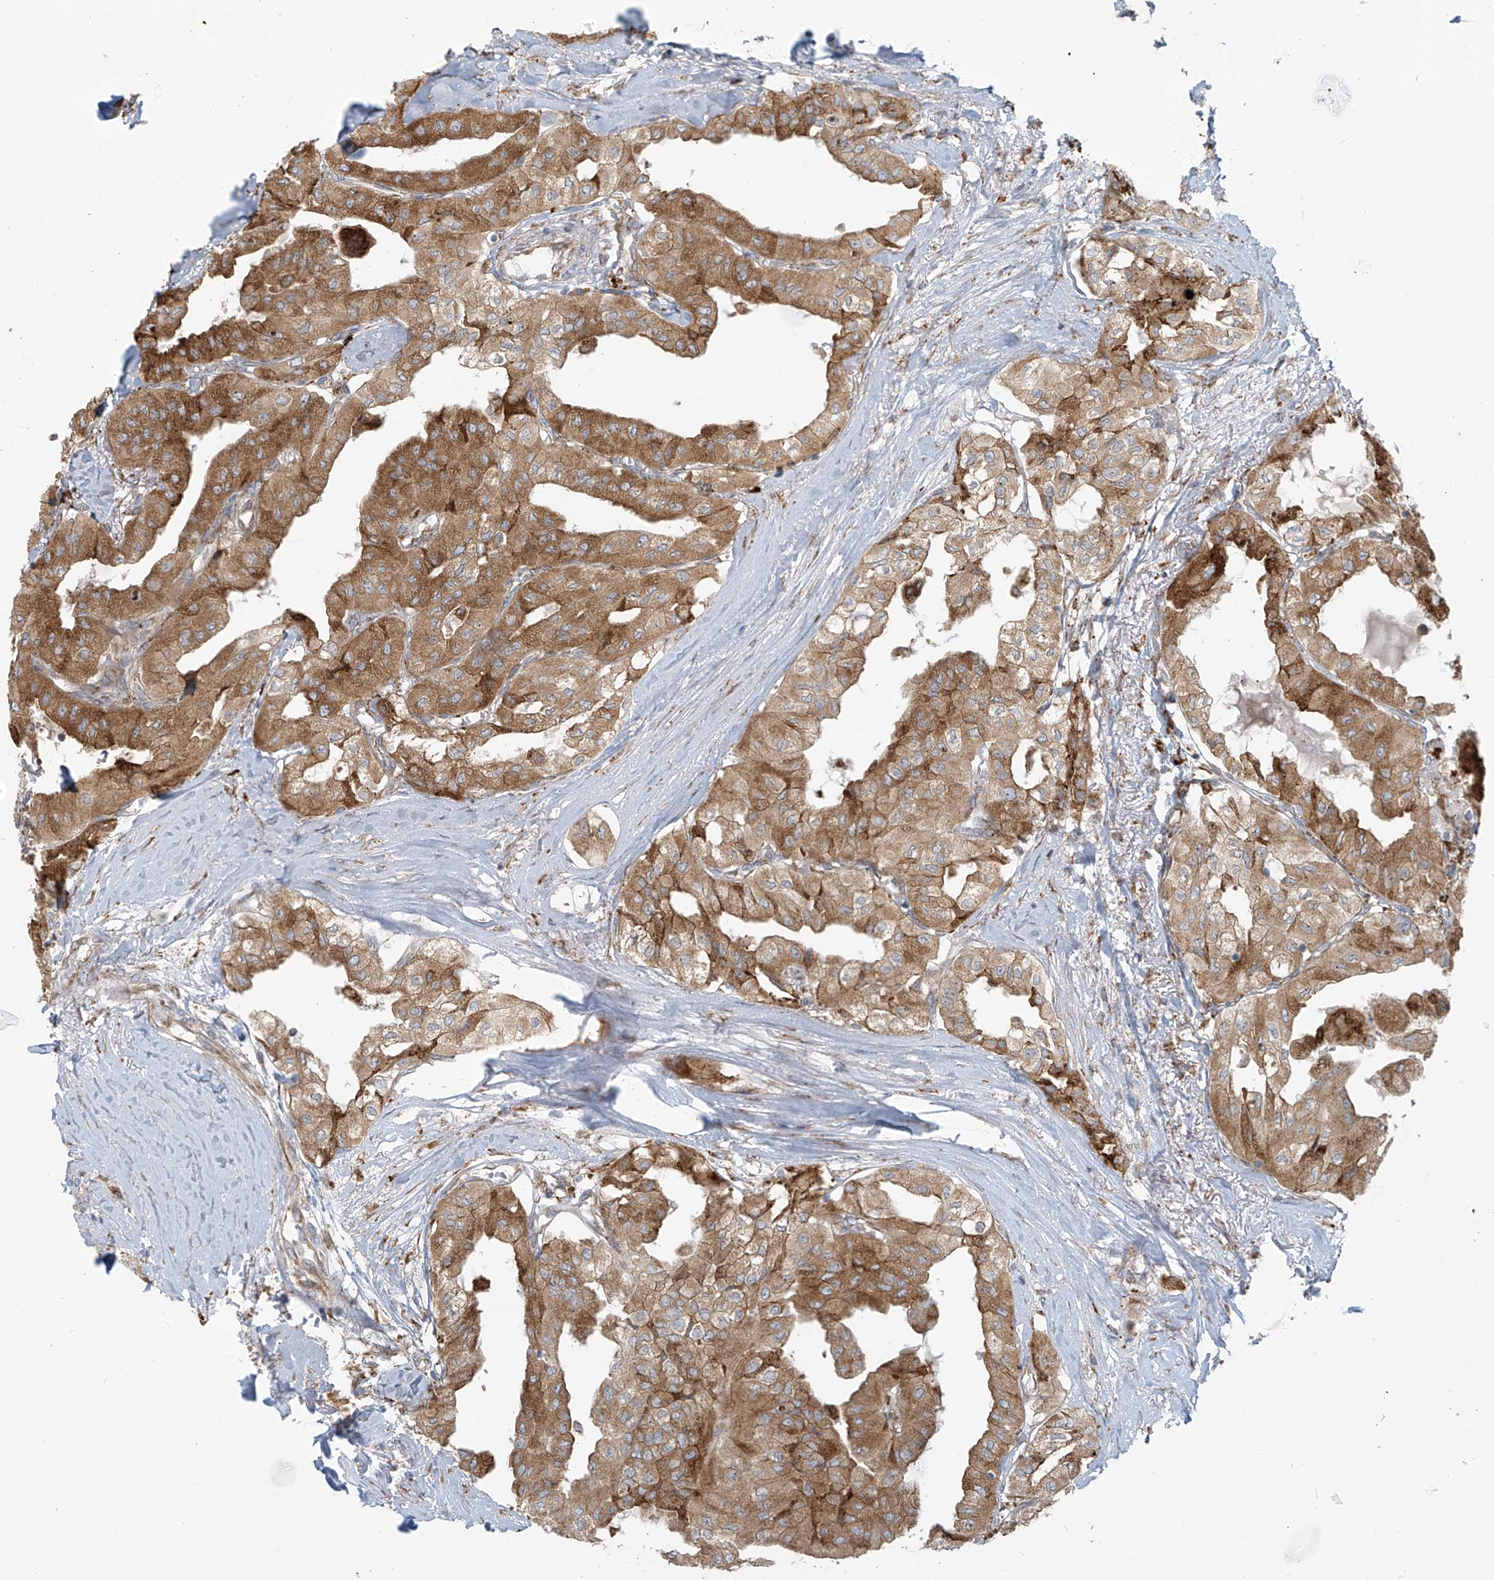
{"staining": {"intensity": "moderate", "quantity": ">75%", "location": "cytoplasmic/membranous"}, "tissue": "thyroid cancer", "cell_type": "Tumor cells", "image_type": "cancer", "snomed": [{"axis": "morphology", "description": "Papillary adenocarcinoma, NOS"}, {"axis": "topography", "description": "Thyroid gland"}], "caption": "High-power microscopy captured an IHC histopathology image of papillary adenocarcinoma (thyroid), revealing moderate cytoplasmic/membranous expression in about >75% of tumor cells.", "gene": "KATNIP", "patient": {"sex": "female", "age": 59}}